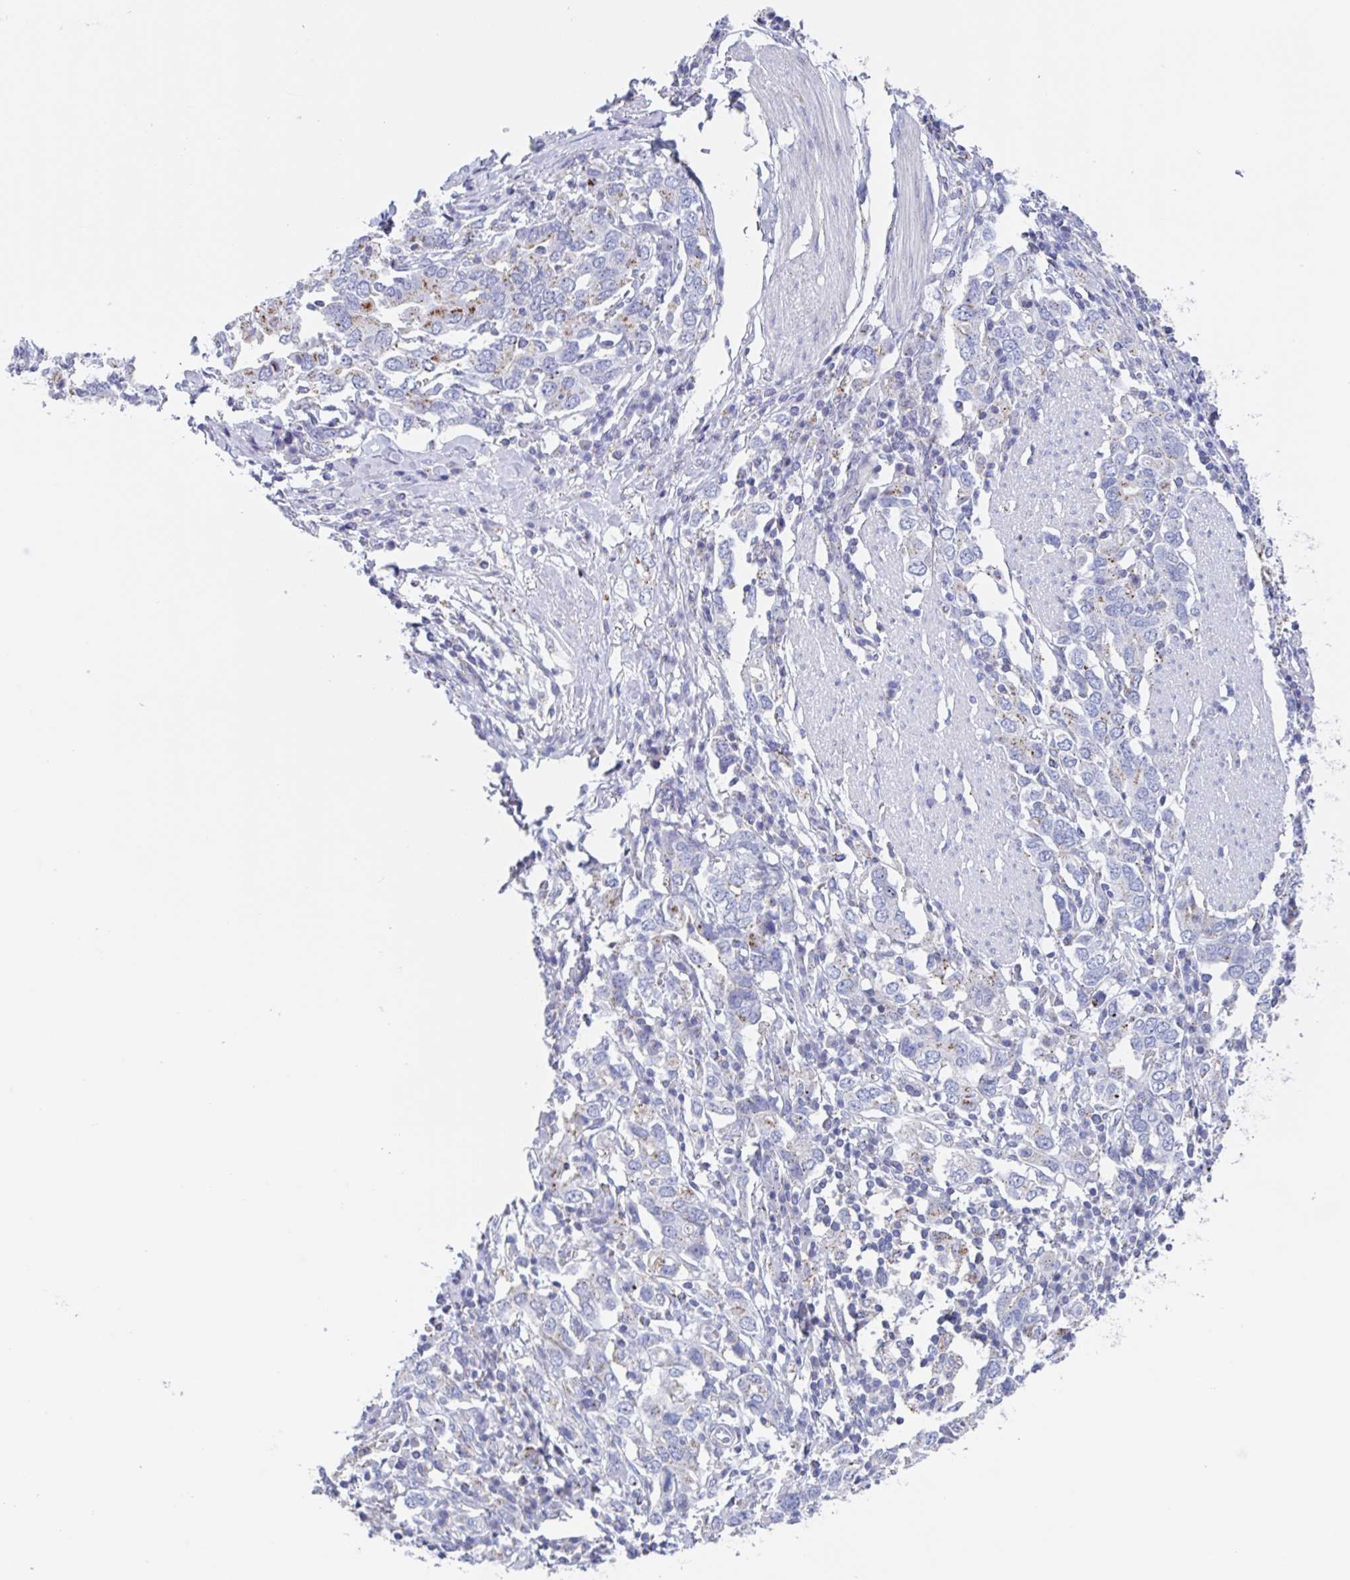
{"staining": {"intensity": "negative", "quantity": "none", "location": "none"}, "tissue": "stomach cancer", "cell_type": "Tumor cells", "image_type": "cancer", "snomed": [{"axis": "morphology", "description": "Adenocarcinoma, NOS"}, {"axis": "topography", "description": "Stomach, upper"}, {"axis": "topography", "description": "Stomach"}], "caption": "Immunohistochemistry histopathology image of neoplastic tissue: stomach cancer stained with DAB (3,3'-diaminobenzidine) exhibits no significant protein positivity in tumor cells.", "gene": "CHMP5", "patient": {"sex": "male", "age": 62}}